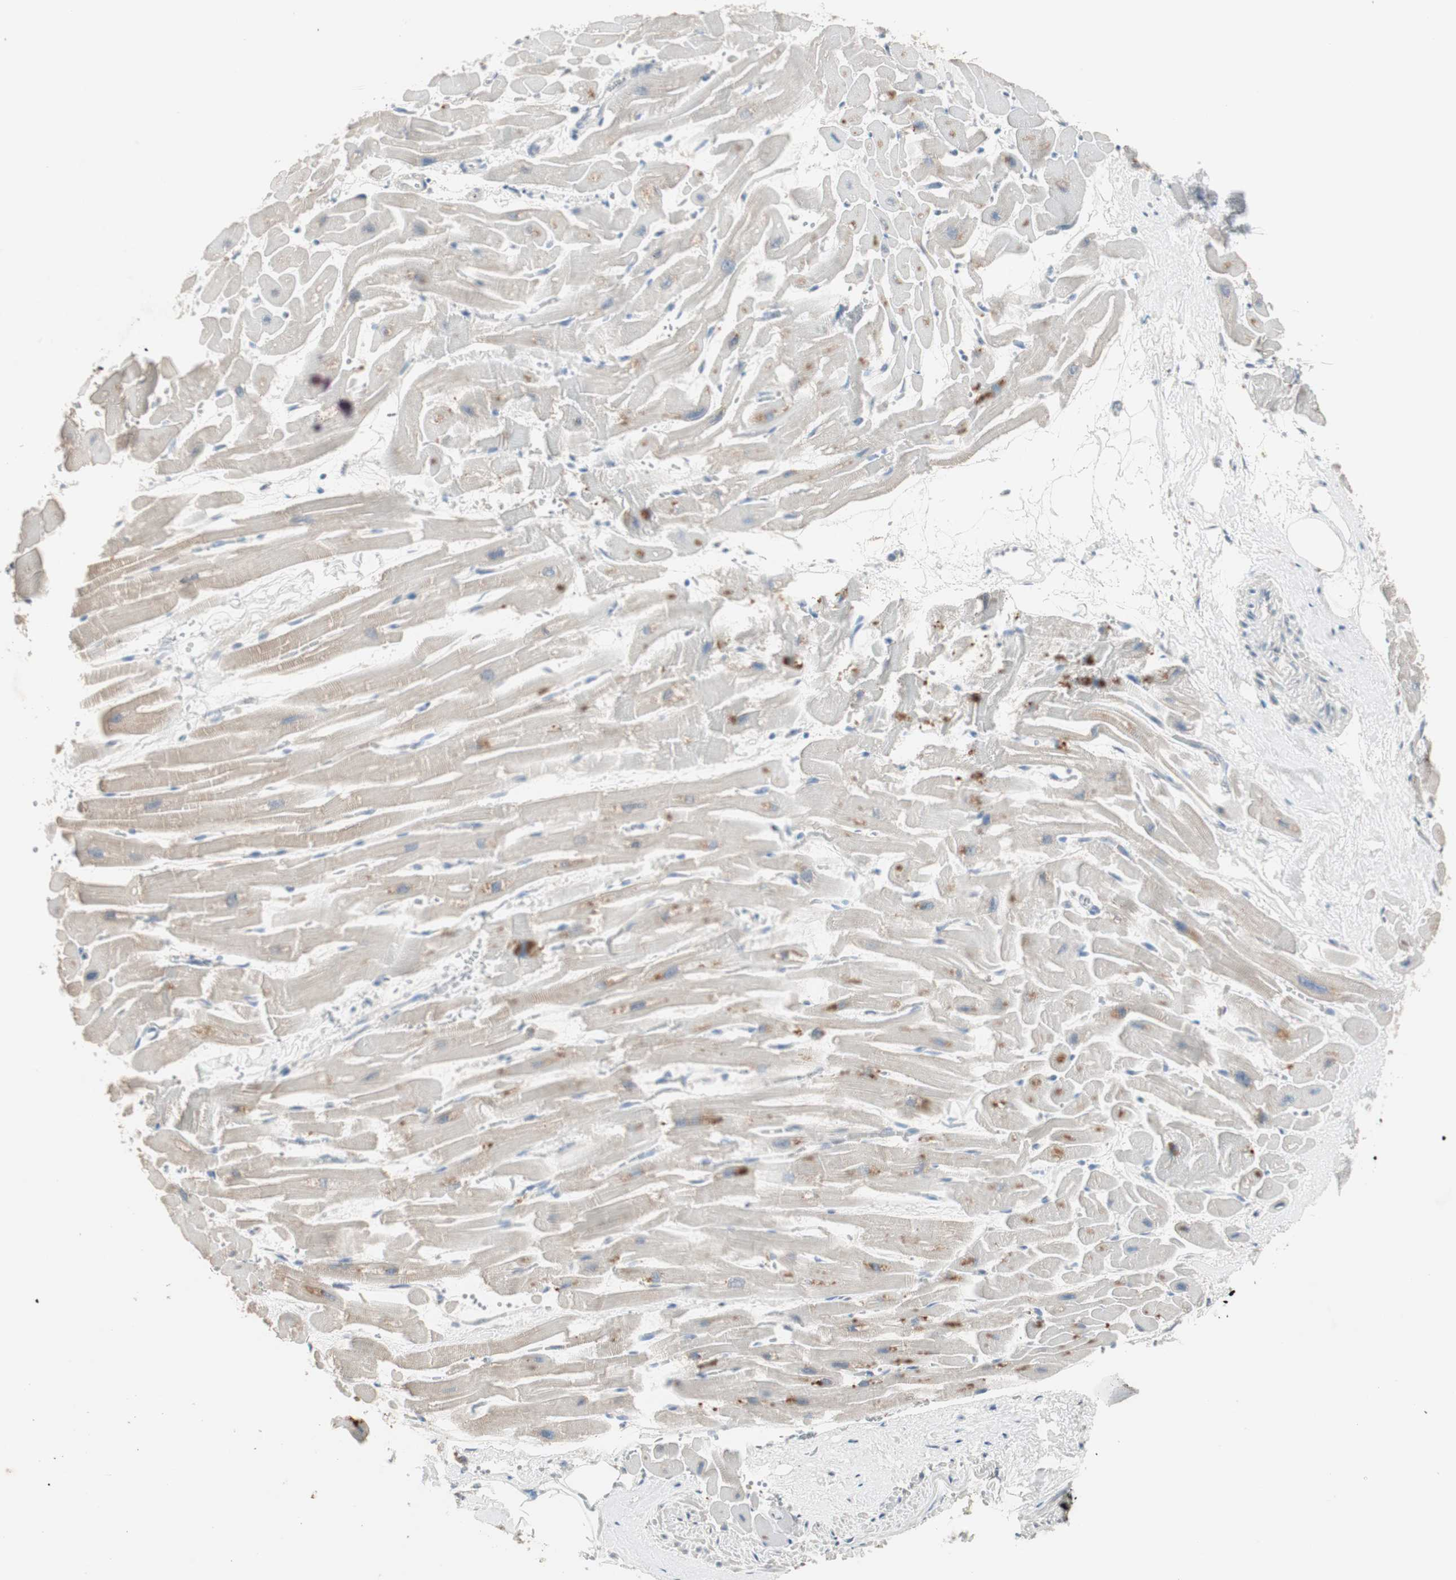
{"staining": {"intensity": "moderate", "quantity": "25%-75%", "location": "cytoplasmic/membranous"}, "tissue": "heart muscle", "cell_type": "Cardiomyocytes", "image_type": "normal", "snomed": [{"axis": "morphology", "description": "Normal tissue, NOS"}, {"axis": "topography", "description": "Heart"}], "caption": "The image displays staining of unremarkable heart muscle, revealing moderate cytoplasmic/membranous protein positivity (brown color) within cardiomyocytes.", "gene": "KHK", "patient": {"sex": "female", "age": 19}}